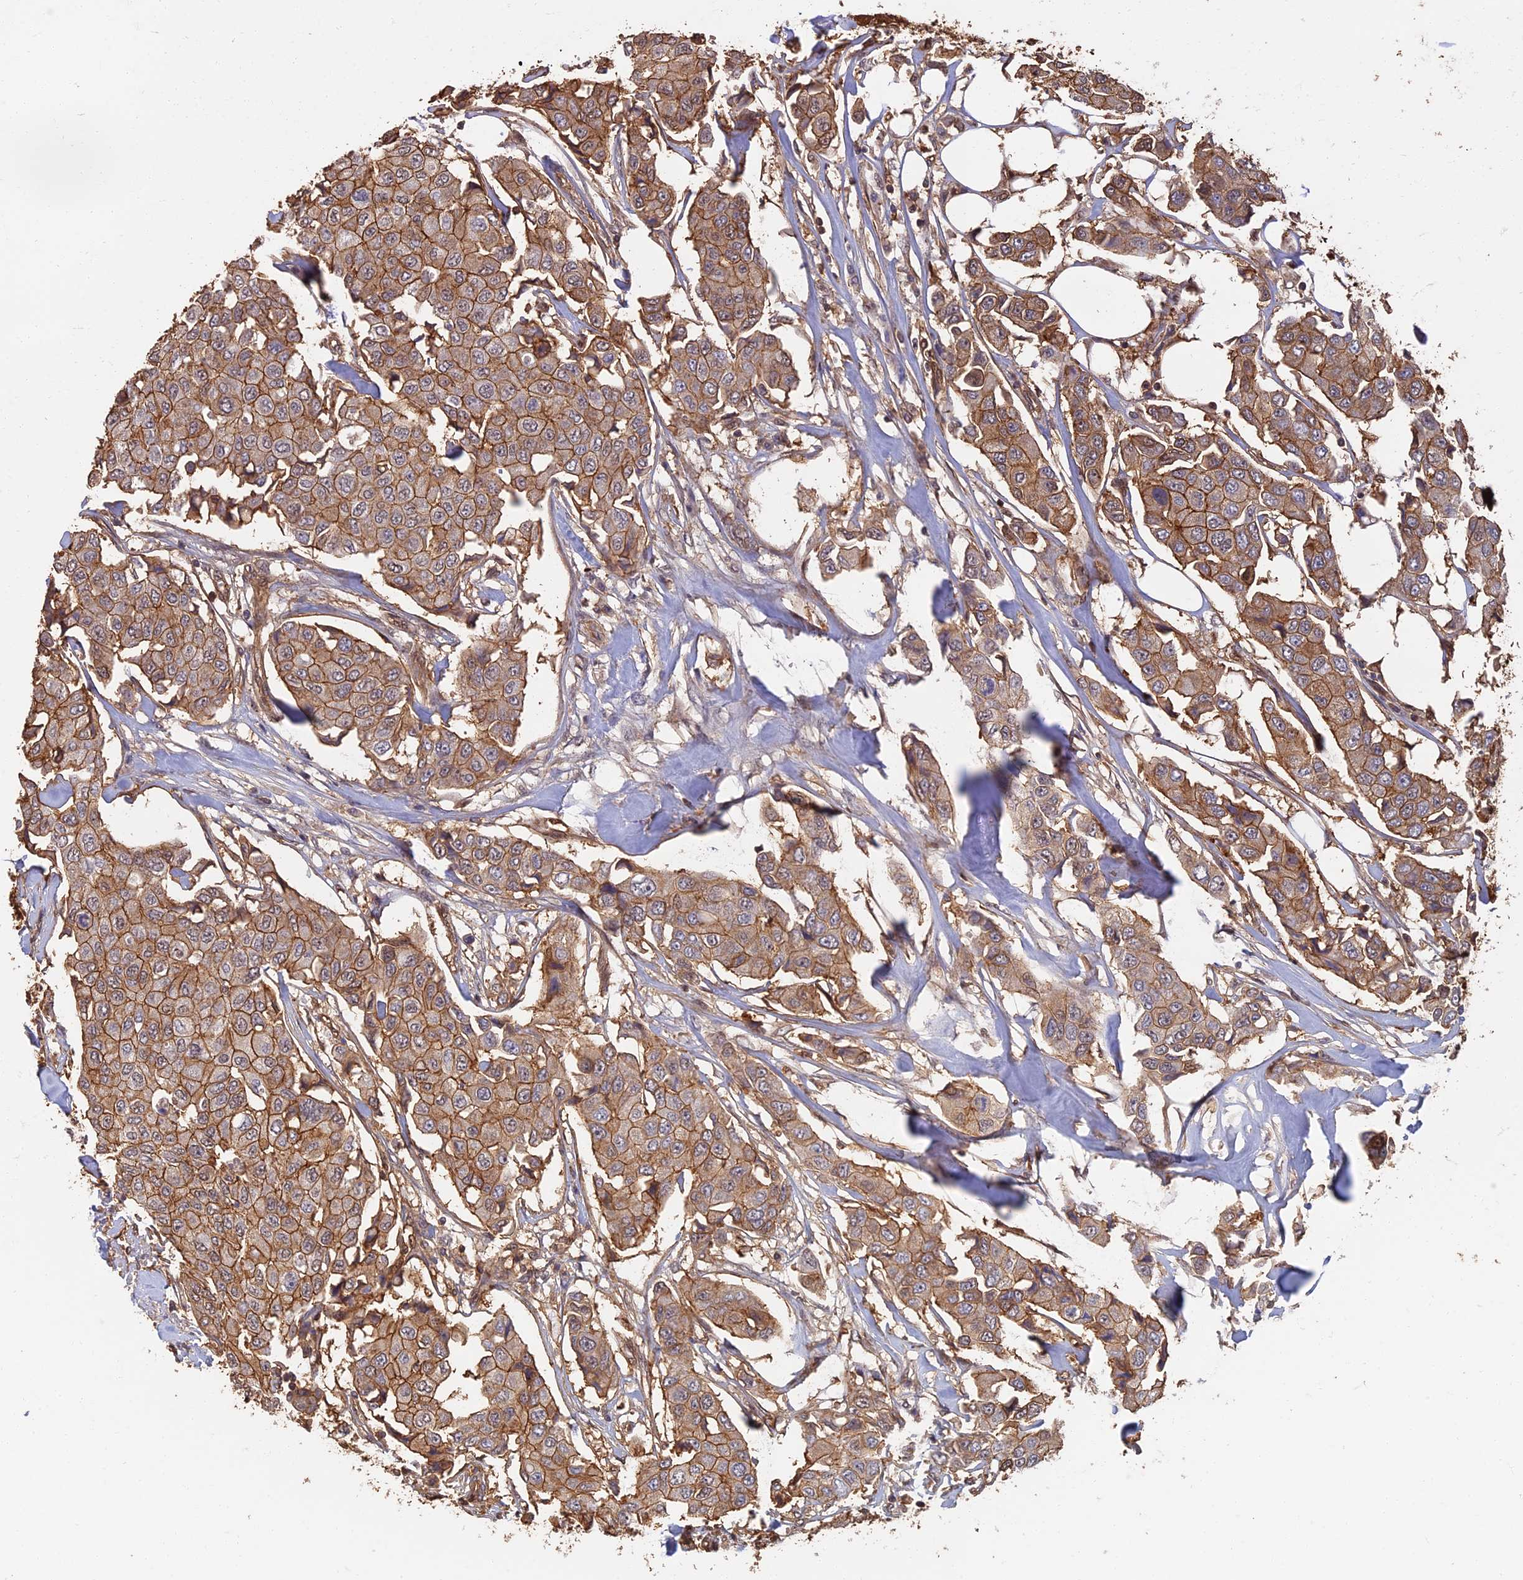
{"staining": {"intensity": "moderate", "quantity": ">75%", "location": "cytoplasmic/membranous"}, "tissue": "breast cancer", "cell_type": "Tumor cells", "image_type": "cancer", "snomed": [{"axis": "morphology", "description": "Duct carcinoma"}, {"axis": "topography", "description": "Breast"}], "caption": "Immunohistochemistry (IHC) image of neoplastic tissue: human intraductal carcinoma (breast) stained using immunohistochemistry demonstrates medium levels of moderate protein expression localized specifically in the cytoplasmic/membranous of tumor cells, appearing as a cytoplasmic/membranous brown color.", "gene": "LRRN3", "patient": {"sex": "female", "age": 80}}